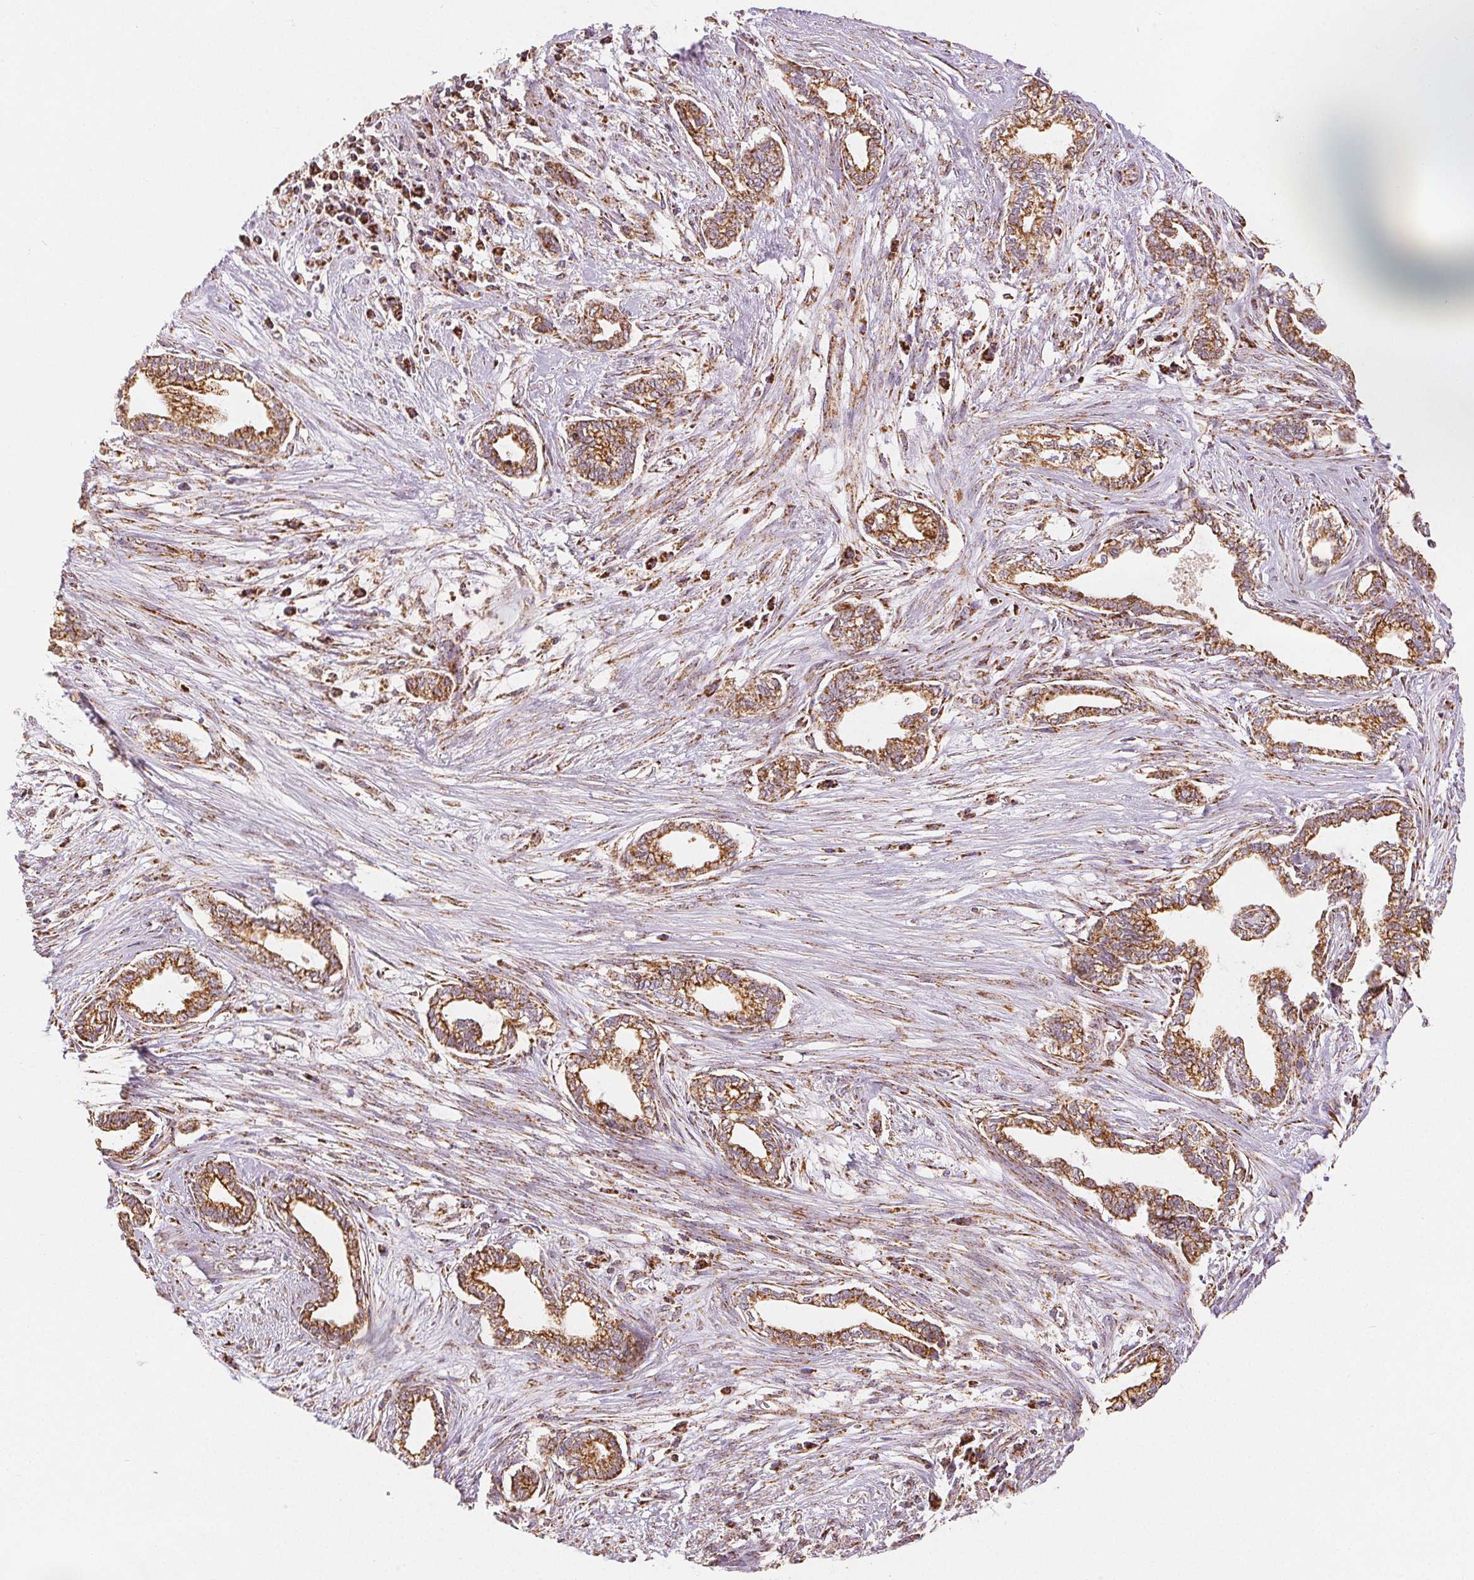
{"staining": {"intensity": "strong", "quantity": ">75%", "location": "cytoplasmic/membranous"}, "tissue": "cervical cancer", "cell_type": "Tumor cells", "image_type": "cancer", "snomed": [{"axis": "morphology", "description": "Adenocarcinoma, NOS"}, {"axis": "topography", "description": "Cervix"}], "caption": "This is an image of immunohistochemistry (IHC) staining of adenocarcinoma (cervical), which shows strong positivity in the cytoplasmic/membranous of tumor cells.", "gene": "SDHB", "patient": {"sex": "female", "age": 62}}